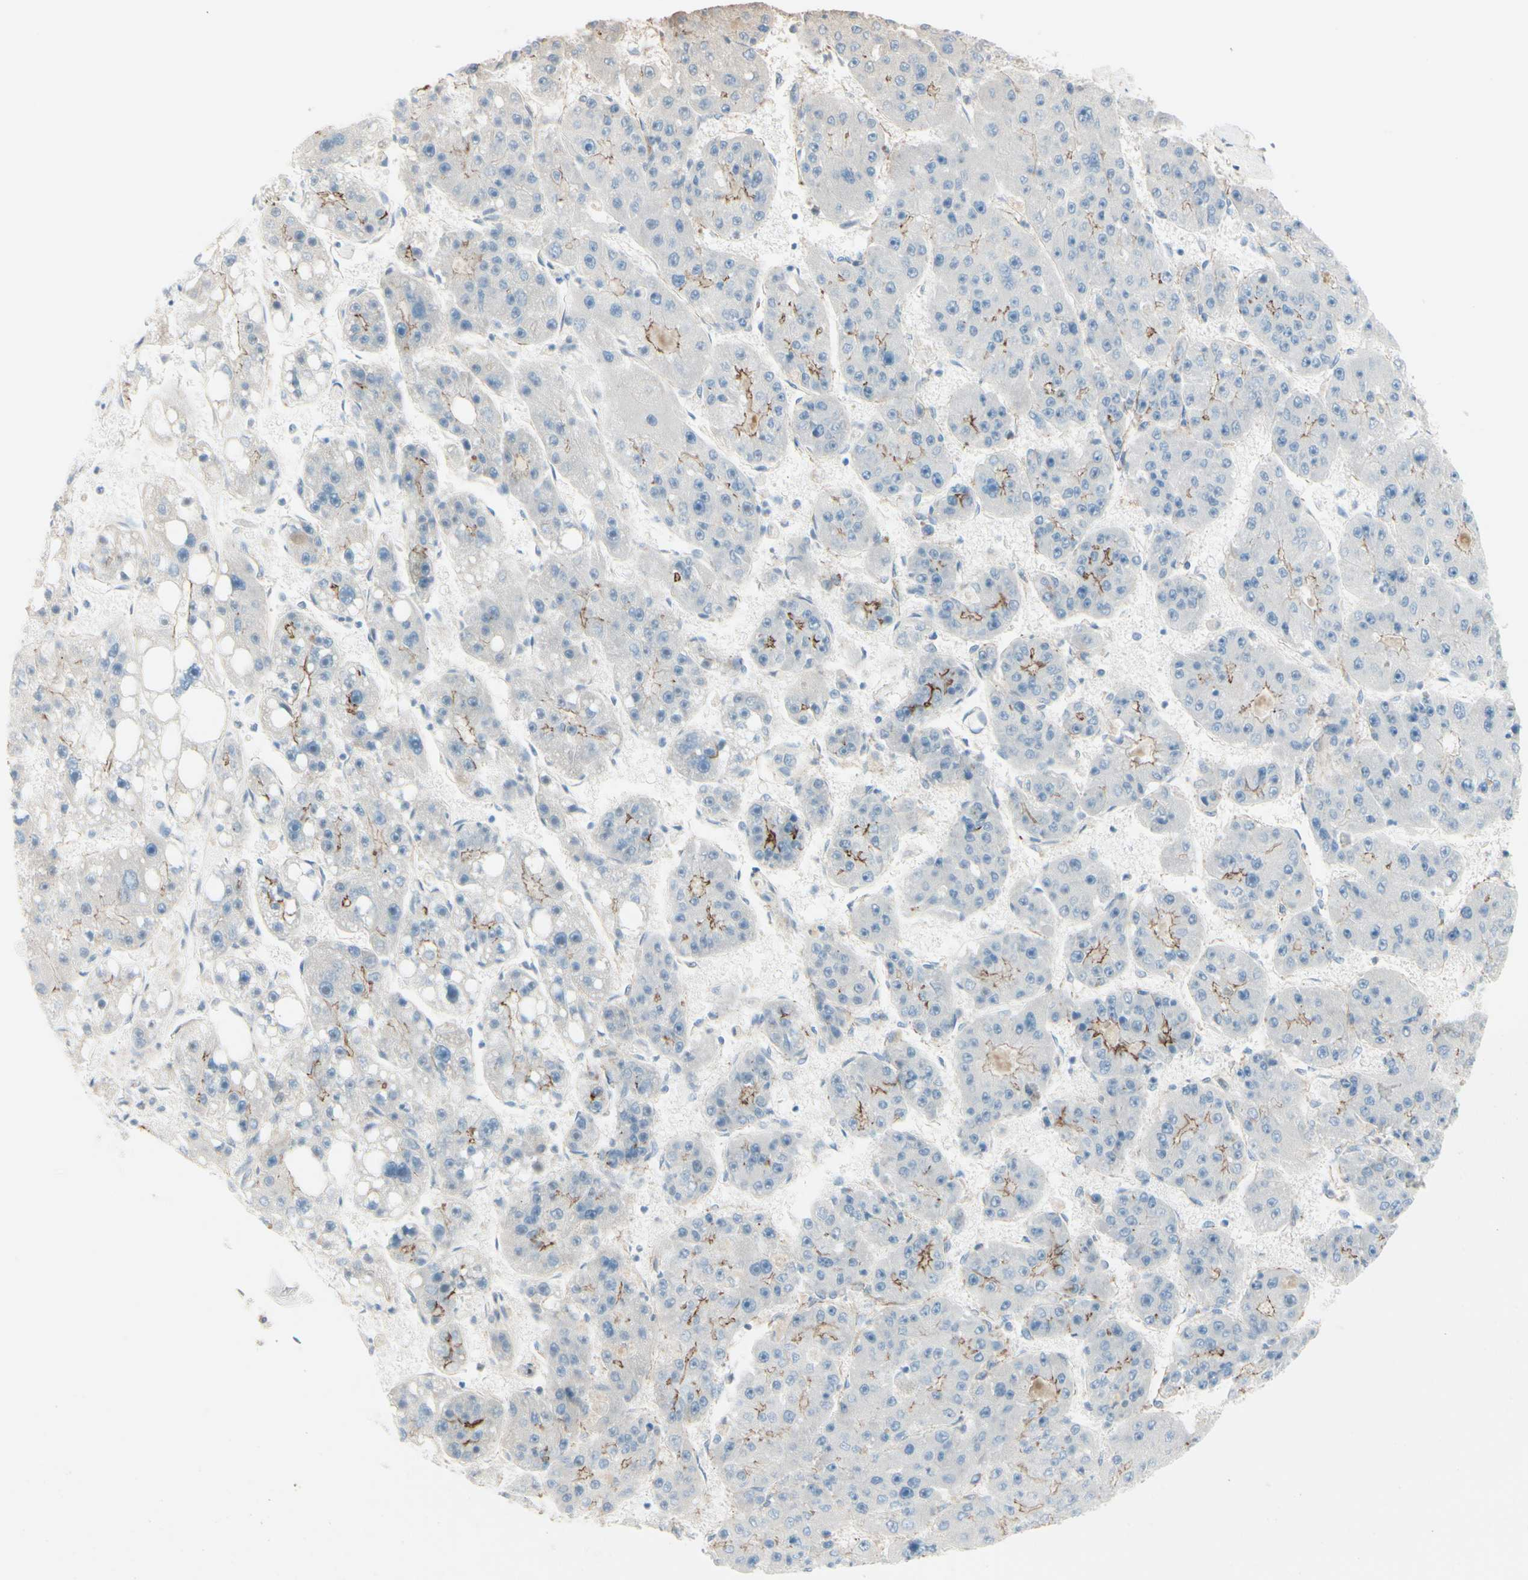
{"staining": {"intensity": "weak", "quantity": "25%-75%", "location": "cytoplasmic/membranous"}, "tissue": "liver cancer", "cell_type": "Tumor cells", "image_type": "cancer", "snomed": [{"axis": "morphology", "description": "Carcinoma, Hepatocellular, NOS"}, {"axis": "topography", "description": "Liver"}], "caption": "Immunohistochemistry (IHC) staining of liver cancer, which displays low levels of weak cytoplasmic/membranous expression in approximately 25%-75% of tumor cells indicating weak cytoplasmic/membranous protein expression. The staining was performed using DAB (brown) for protein detection and nuclei were counterstained in hematoxylin (blue).", "gene": "TJP1", "patient": {"sex": "female", "age": 61}}